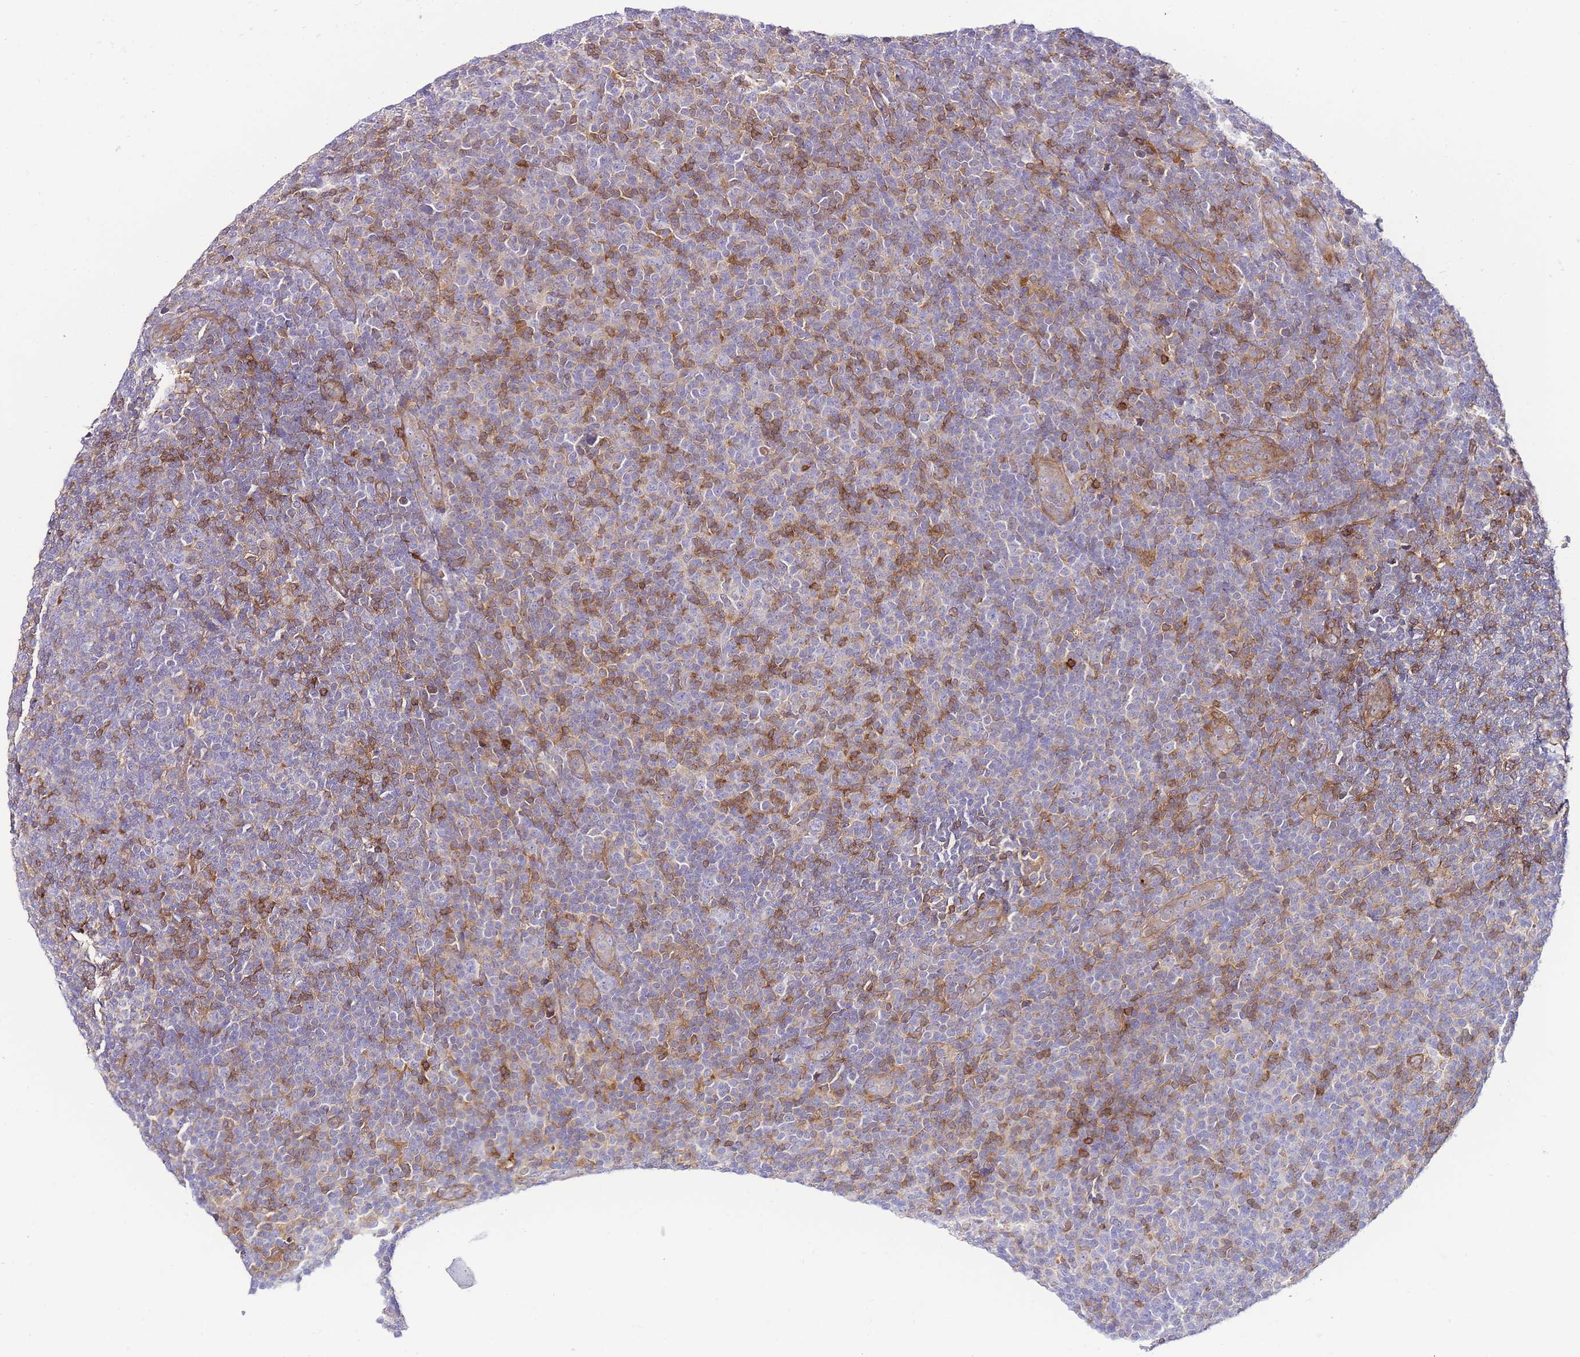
{"staining": {"intensity": "moderate", "quantity": "25%-75%", "location": "cytoplasmic/membranous"}, "tissue": "lymphoma", "cell_type": "Tumor cells", "image_type": "cancer", "snomed": [{"axis": "morphology", "description": "Malignant lymphoma, non-Hodgkin's type, Low grade"}, {"axis": "topography", "description": "Lymph node"}], "caption": "High-power microscopy captured an immunohistochemistry histopathology image of malignant lymphoma, non-Hodgkin's type (low-grade), revealing moderate cytoplasmic/membranous staining in about 25%-75% of tumor cells.", "gene": "FBN3", "patient": {"sex": "male", "age": 66}}